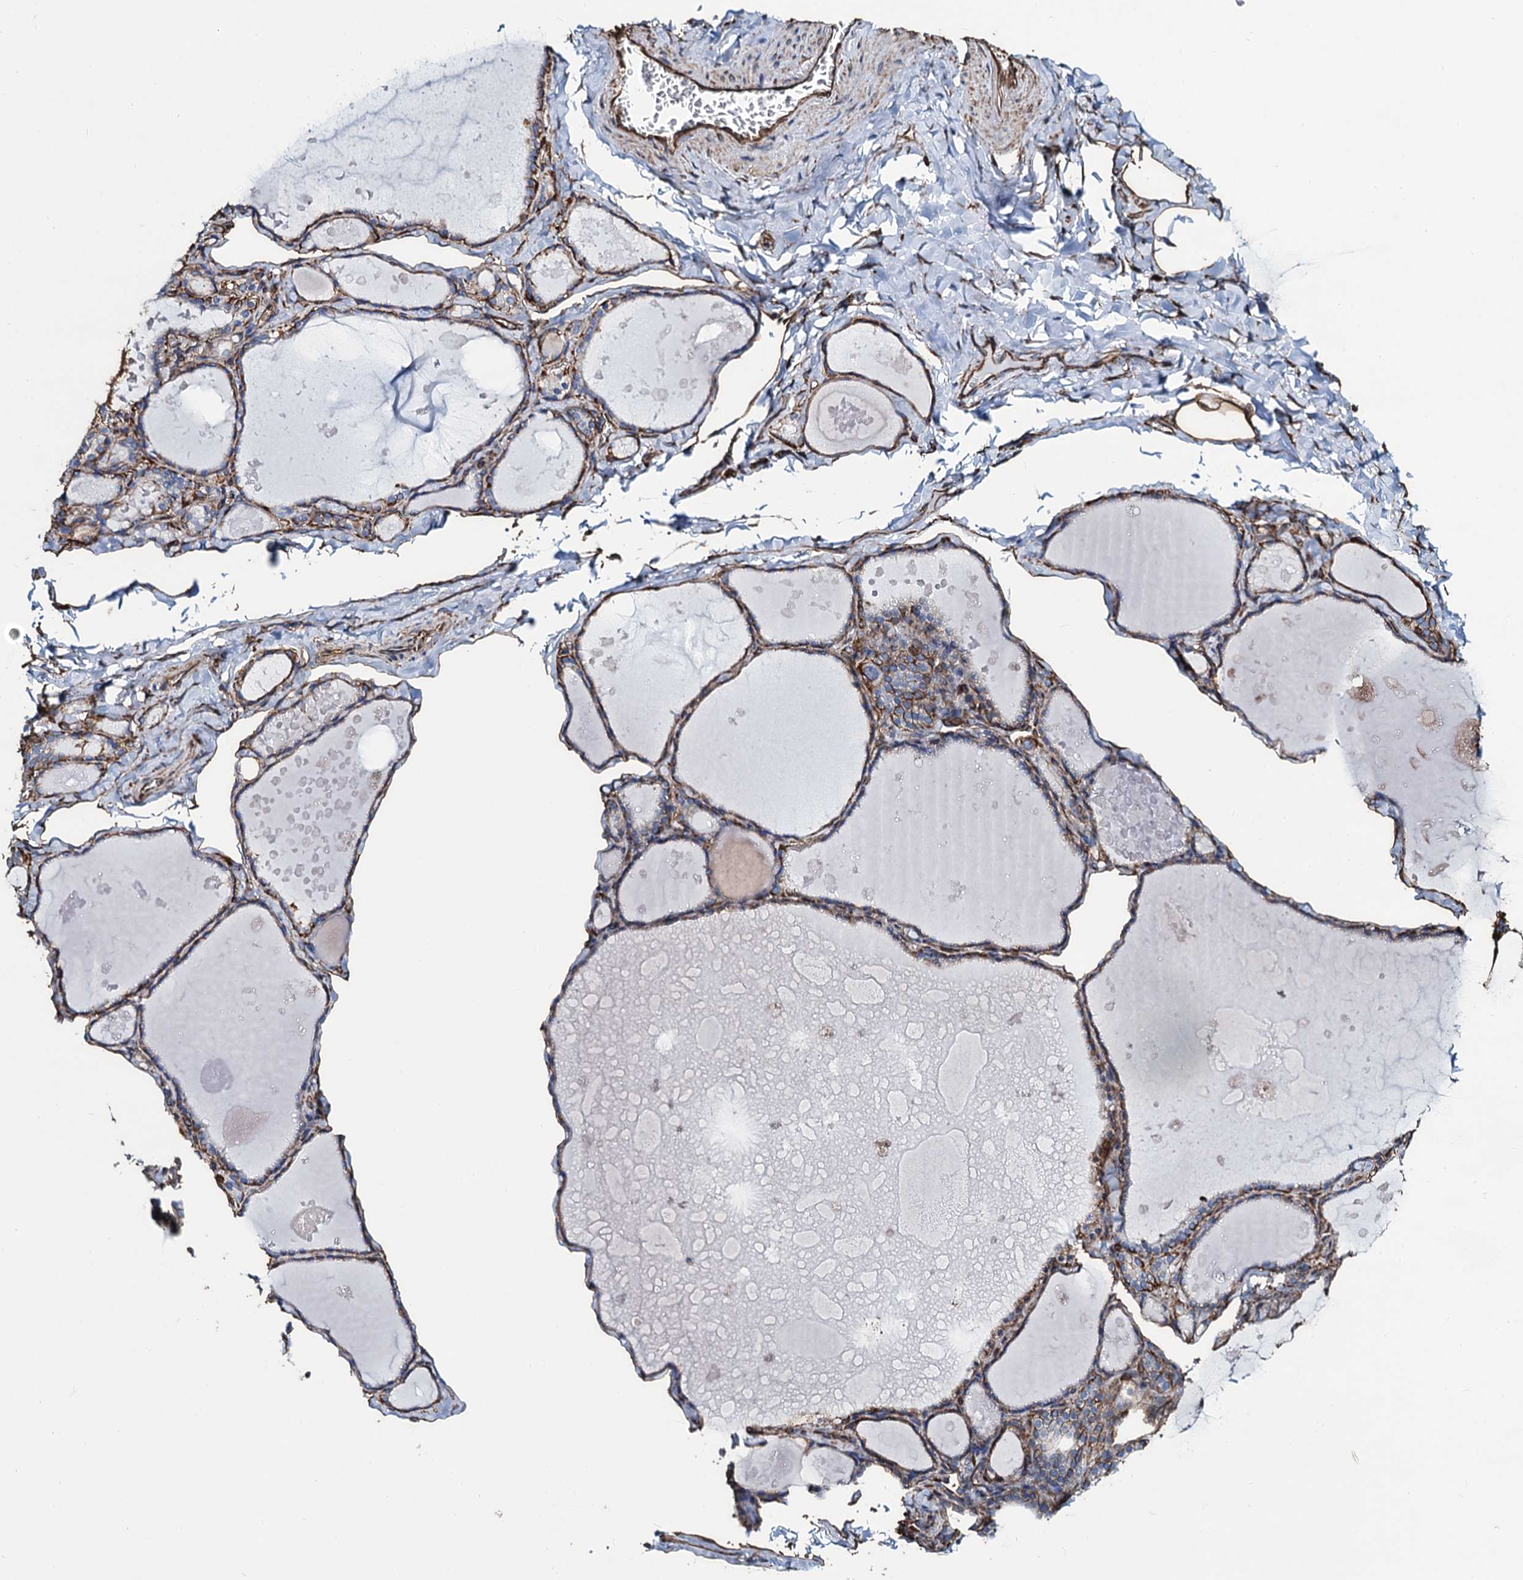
{"staining": {"intensity": "moderate", "quantity": "25%-75%", "location": "cytoplasmic/membranous"}, "tissue": "thyroid gland", "cell_type": "Glandular cells", "image_type": "normal", "snomed": [{"axis": "morphology", "description": "Normal tissue, NOS"}, {"axis": "topography", "description": "Thyroid gland"}], "caption": "Thyroid gland stained with a brown dye exhibits moderate cytoplasmic/membranous positive expression in about 25%-75% of glandular cells.", "gene": "PGM2", "patient": {"sex": "male", "age": 56}}